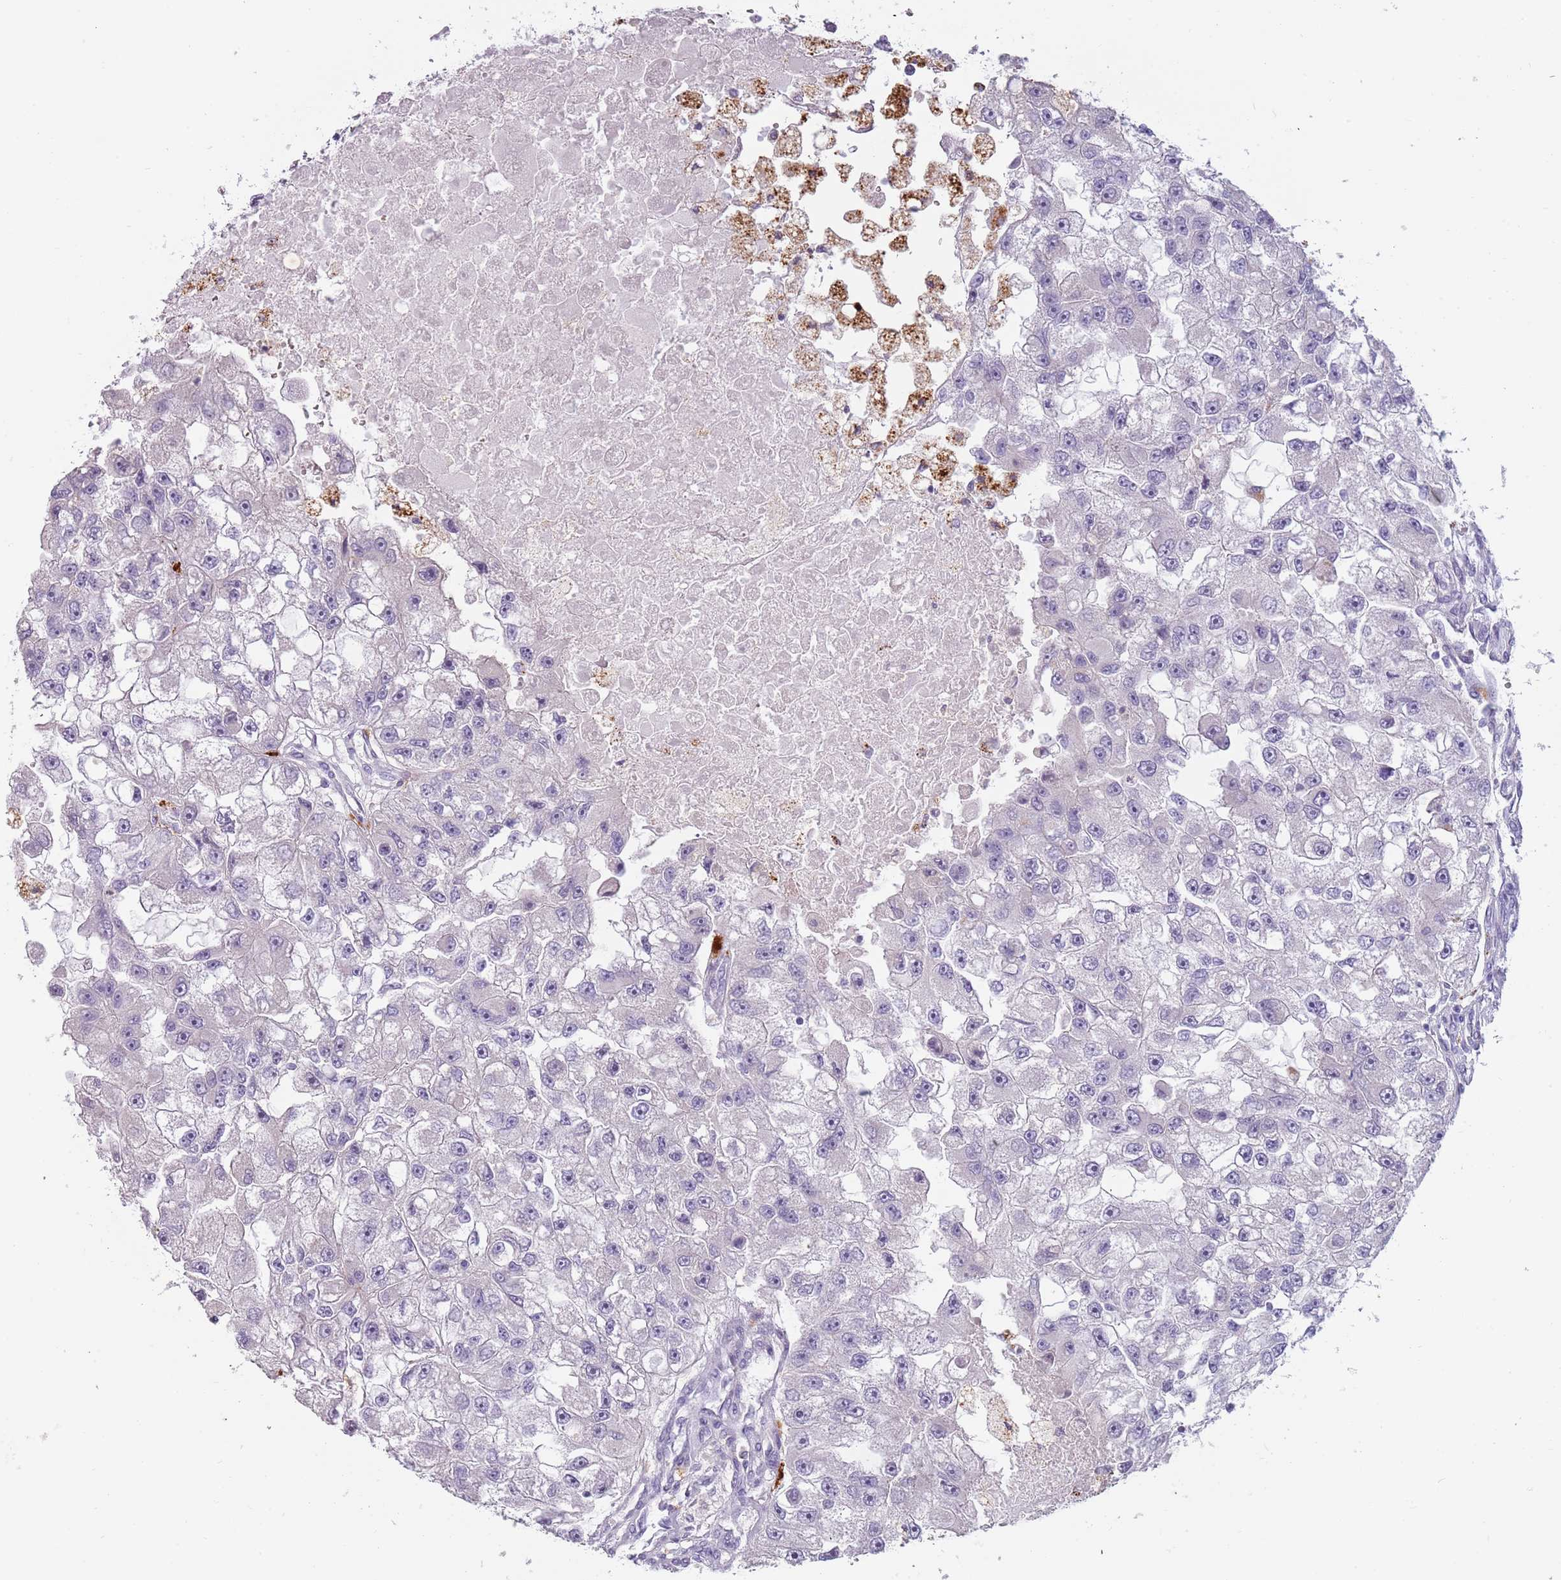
{"staining": {"intensity": "negative", "quantity": "none", "location": "none"}, "tissue": "renal cancer", "cell_type": "Tumor cells", "image_type": "cancer", "snomed": [{"axis": "morphology", "description": "Adenocarcinoma, NOS"}, {"axis": "topography", "description": "Kidney"}], "caption": "A micrograph of renal cancer (adenocarcinoma) stained for a protein shows no brown staining in tumor cells.", "gene": "NWD2", "patient": {"sex": "male", "age": 63}}